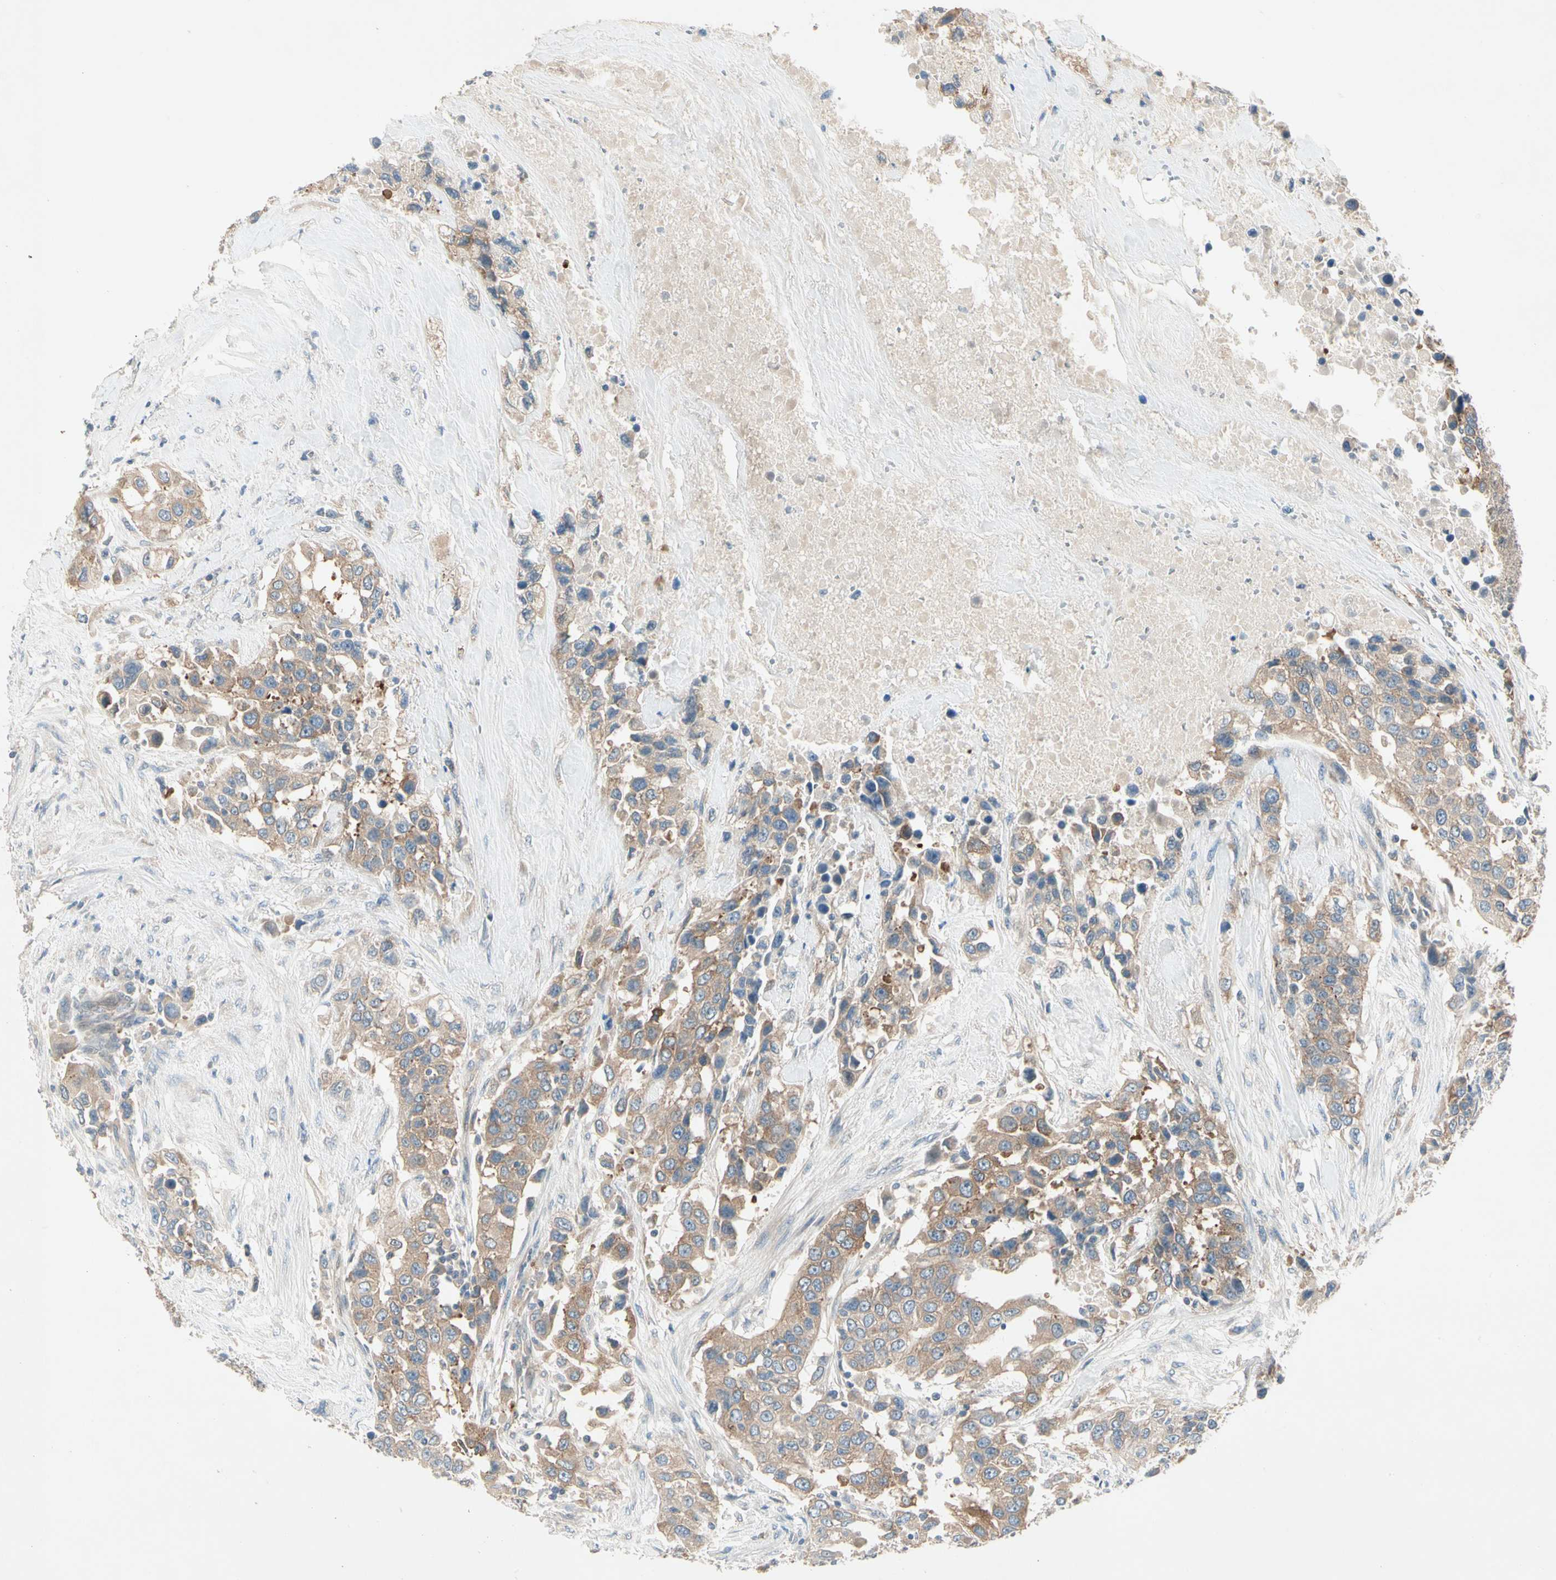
{"staining": {"intensity": "moderate", "quantity": ">75%", "location": "cytoplasmic/membranous"}, "tissue": "urothelial cancer", "cell_type": "Tumor cells", "image_type": "cancer", "snomed": [{"axis": "morphology", "description": "Urothelial carcinoma, High grade"}, {"axis": "topography", "description": "Urinary bladder"}], "caption": "Immunohistochemical staining of urothelial carcinoma (high-grade) exhibits medium levels of moderate cytoplasmic/membranous protein staining in approximately >75% of tumor cells. (IHC, brightfield microscopy, high magnification).", "gene": "IL1R1", "patient": {"sex": "female", "age": 80}}